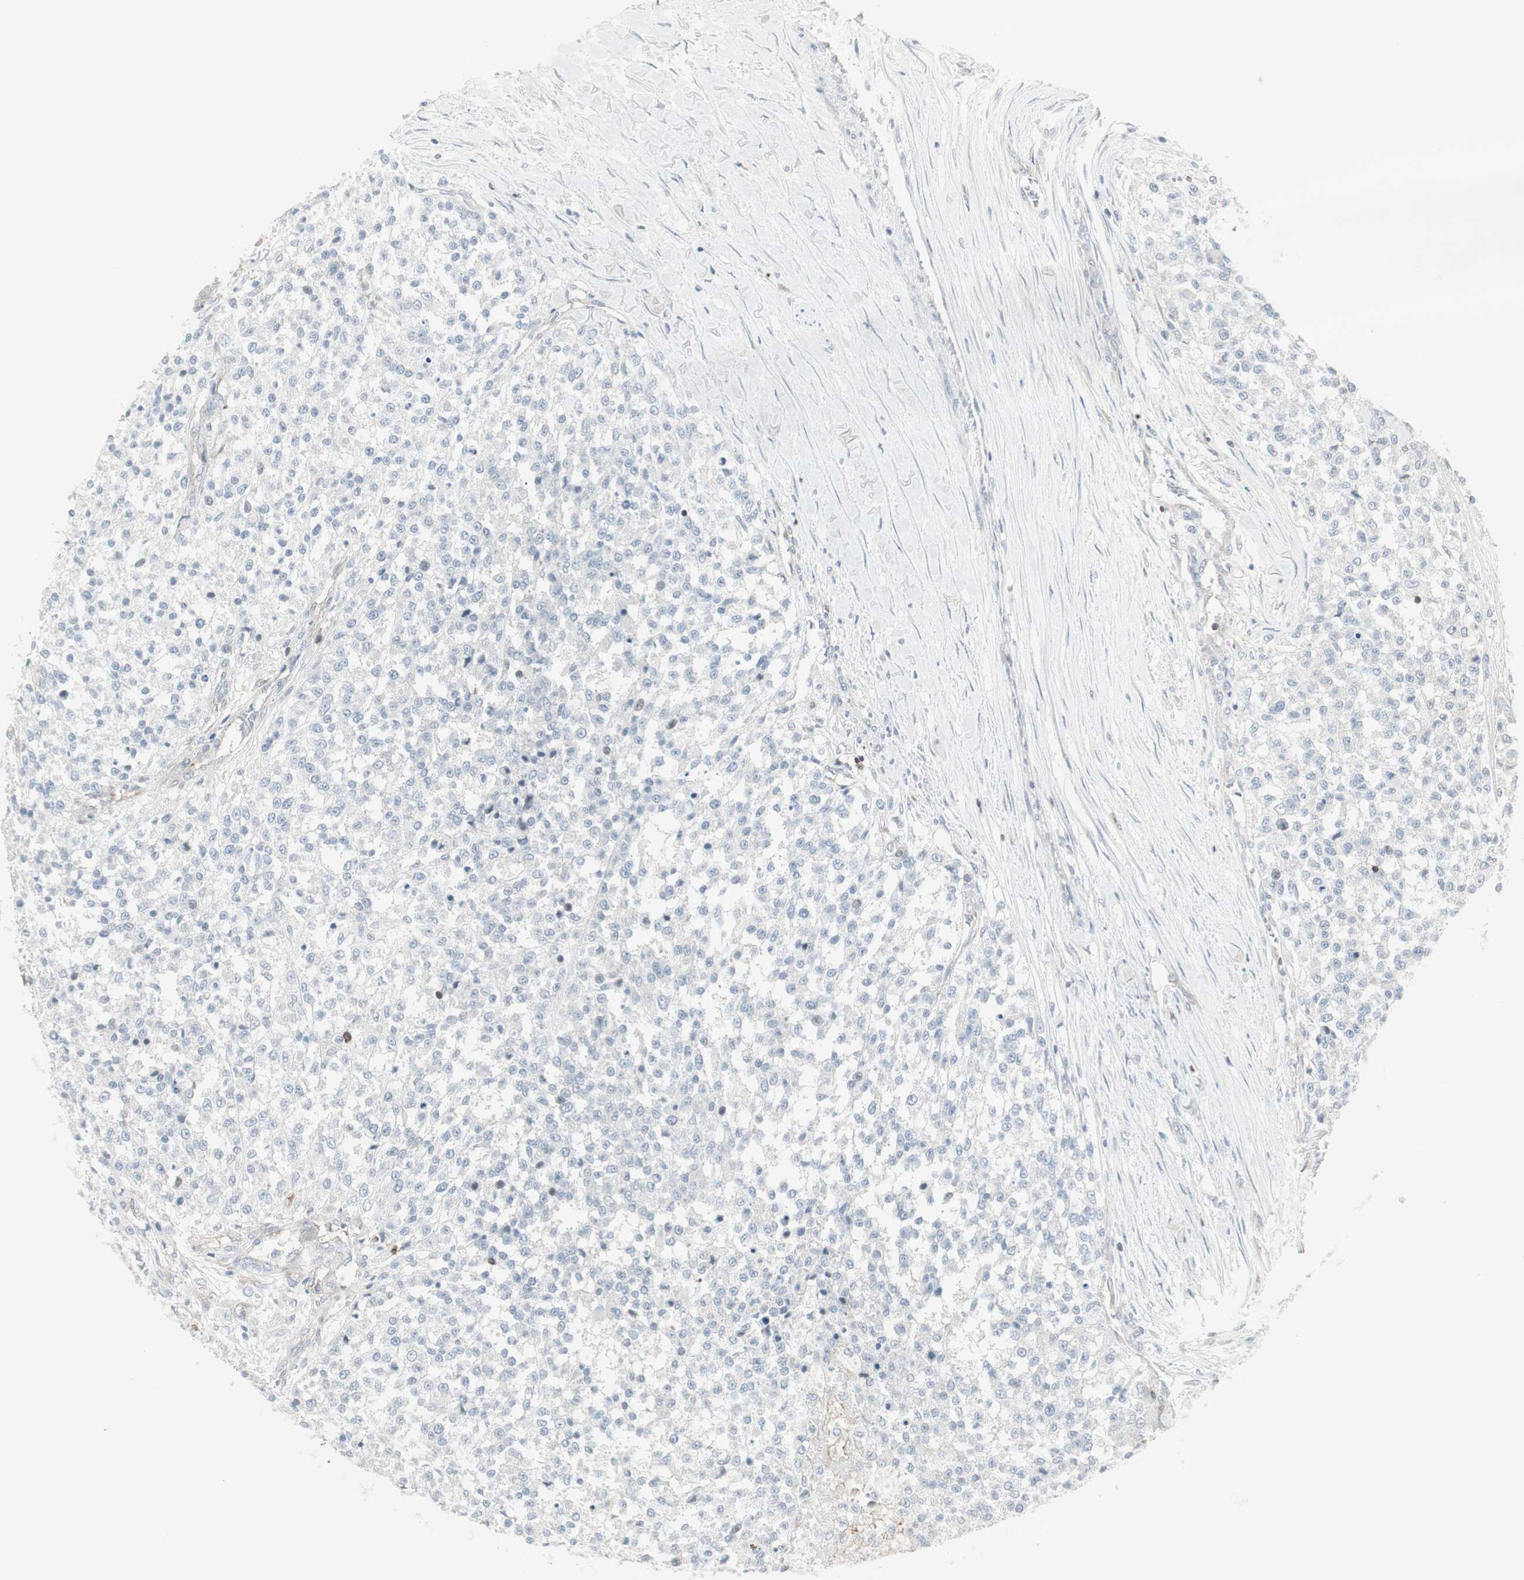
{"staining": {"intensity": "negative", "quantity": "none", "location": "none"}, "tissue": "testis cancer", "cell_type": "Tumor cells", "image_type": "cancer", "snomed": [{"axis": "morphology", "description": "Seminoma, NOS"}, {"axis": "topography", "description": "Testis"}], "caption": "The immunohistochemistry (IHC) image has no significant positivity in tumor cells of seminoma (testis) tissue.", "gene": "MAP4K4", "patient": {"sex": "male", "age": 59}}